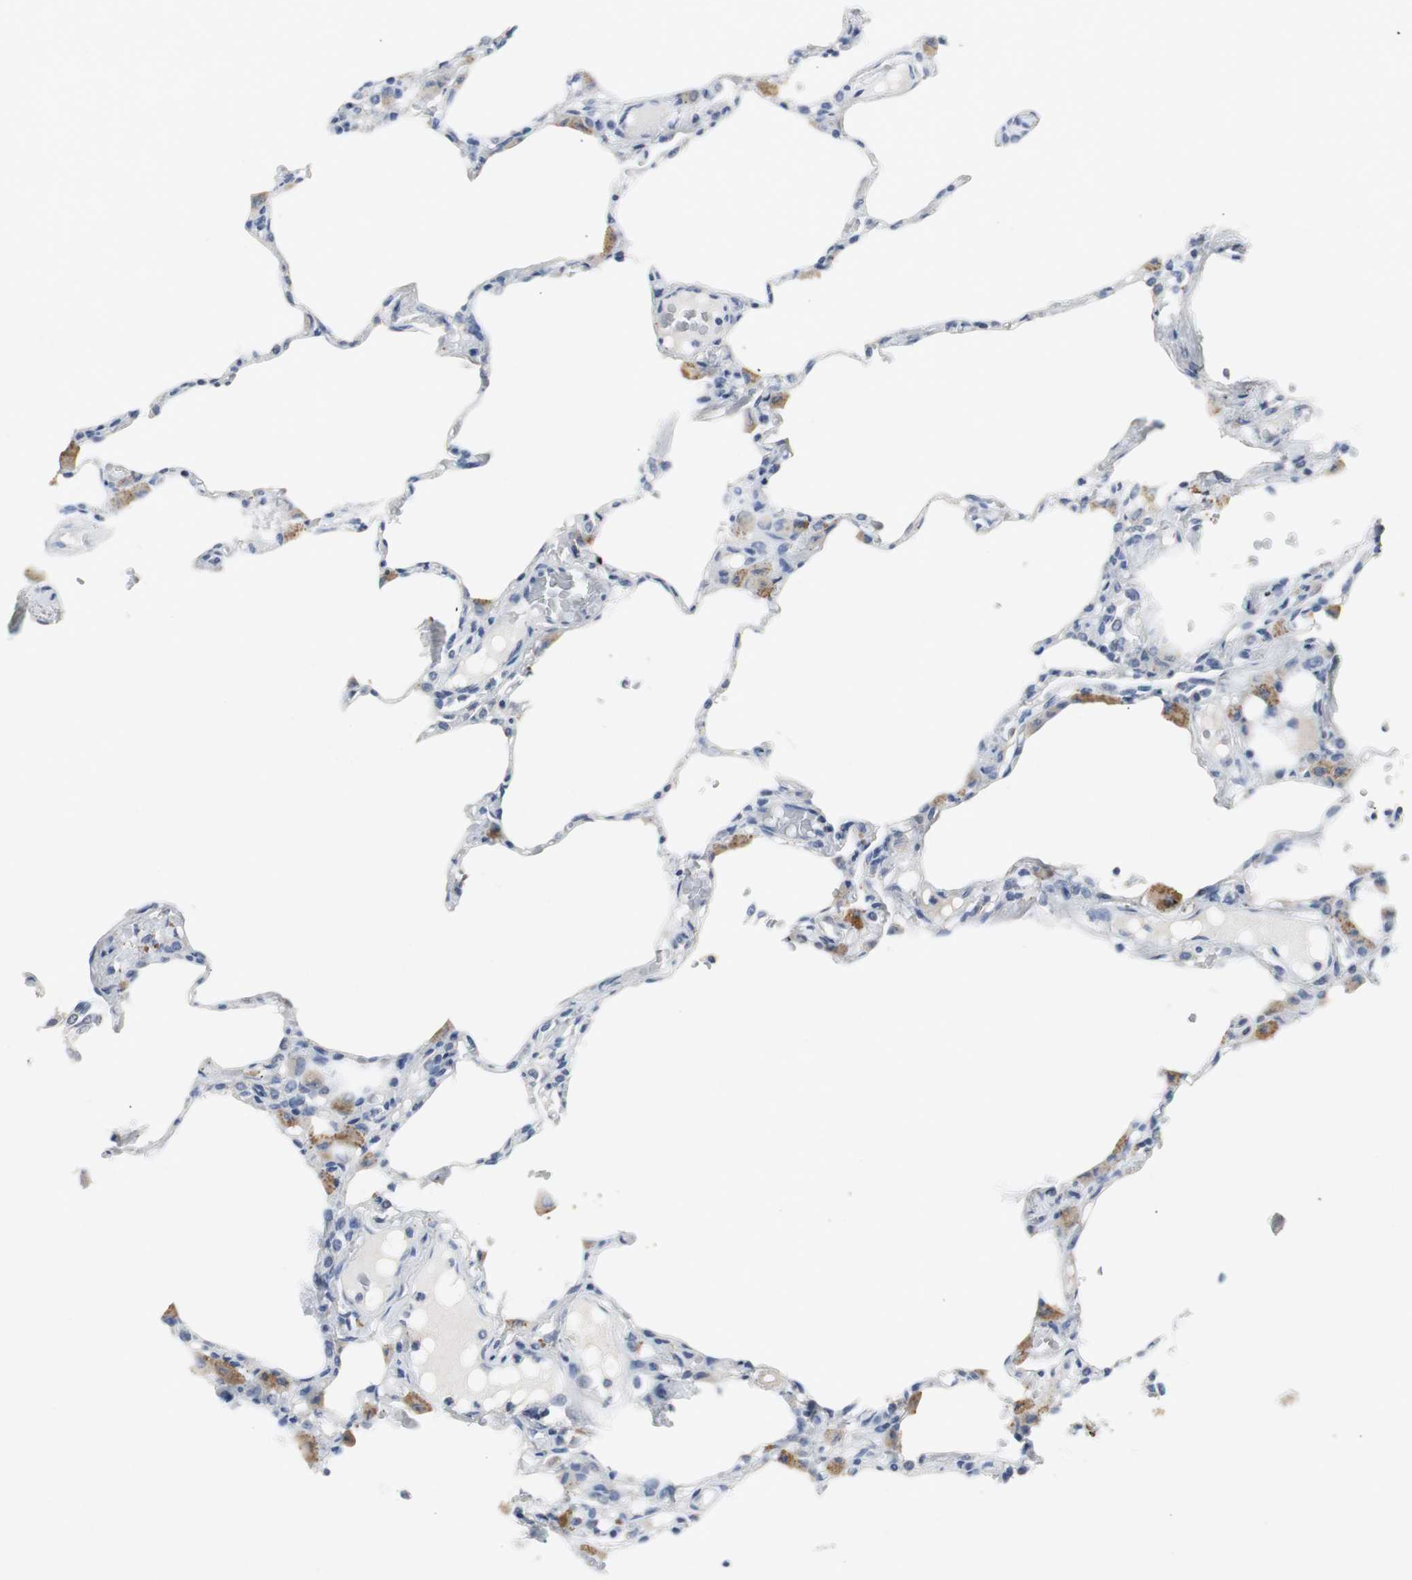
{"staining": {"intensity": "negative", "quantity": "none", "location": "none"}, "tissue": "lung", "cell_type": "Alveolar cells", "image_type": "normal", "snomed": [{"axis": "morphology", "description": "Normal tissue, NOS"}, {"axis": "topography", "description": "Lung"}], "caption": "IHC image of normal lung: lung stained with DAB (3,3'-diaminobenzidine) exhibits no significant protein staining in alveolar cells.", "gene": "LRP2", "patient": {"sex": "female", "age": 49}}